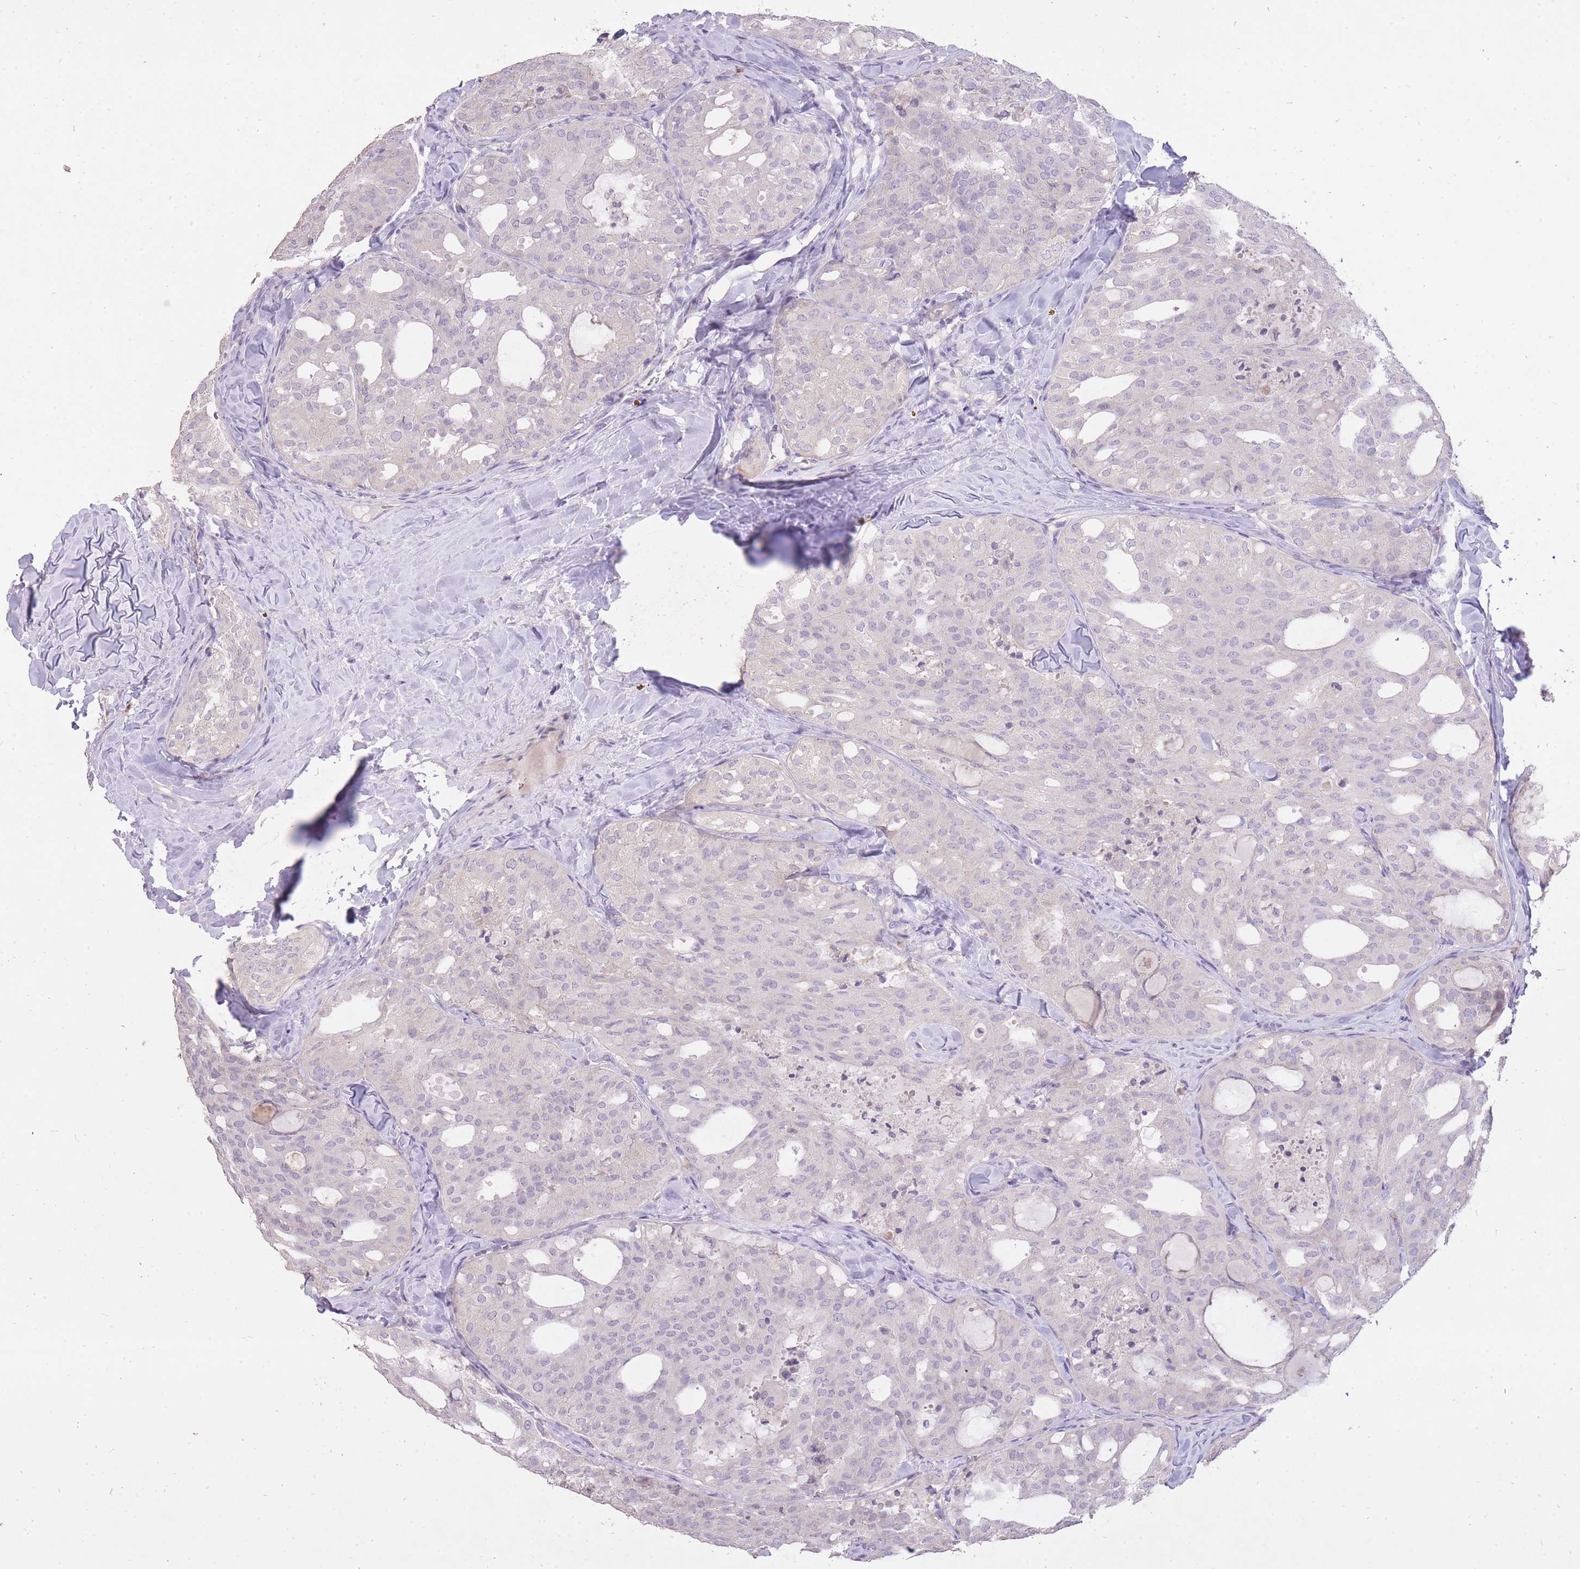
{"staining": {"intensity": "negative", "quantity": "none", "location": "none"}, "tissue": "thyroid cancer", "cell_type": "Tumor cells", "image_type": "cancer", "snomed": [{"axis": "morphology", "description": "Follicular adenoma carcinoma, NOS"}, {"axis": "topography", "description": "Thyroid gland"}], "caption": "The immunohistochemistry (IHC) micrograph has no significant staining in tumor cells of thyroid cancer tissue.", "gene": "FRG2C", "patient": {"sex": "male", "age": 75}}